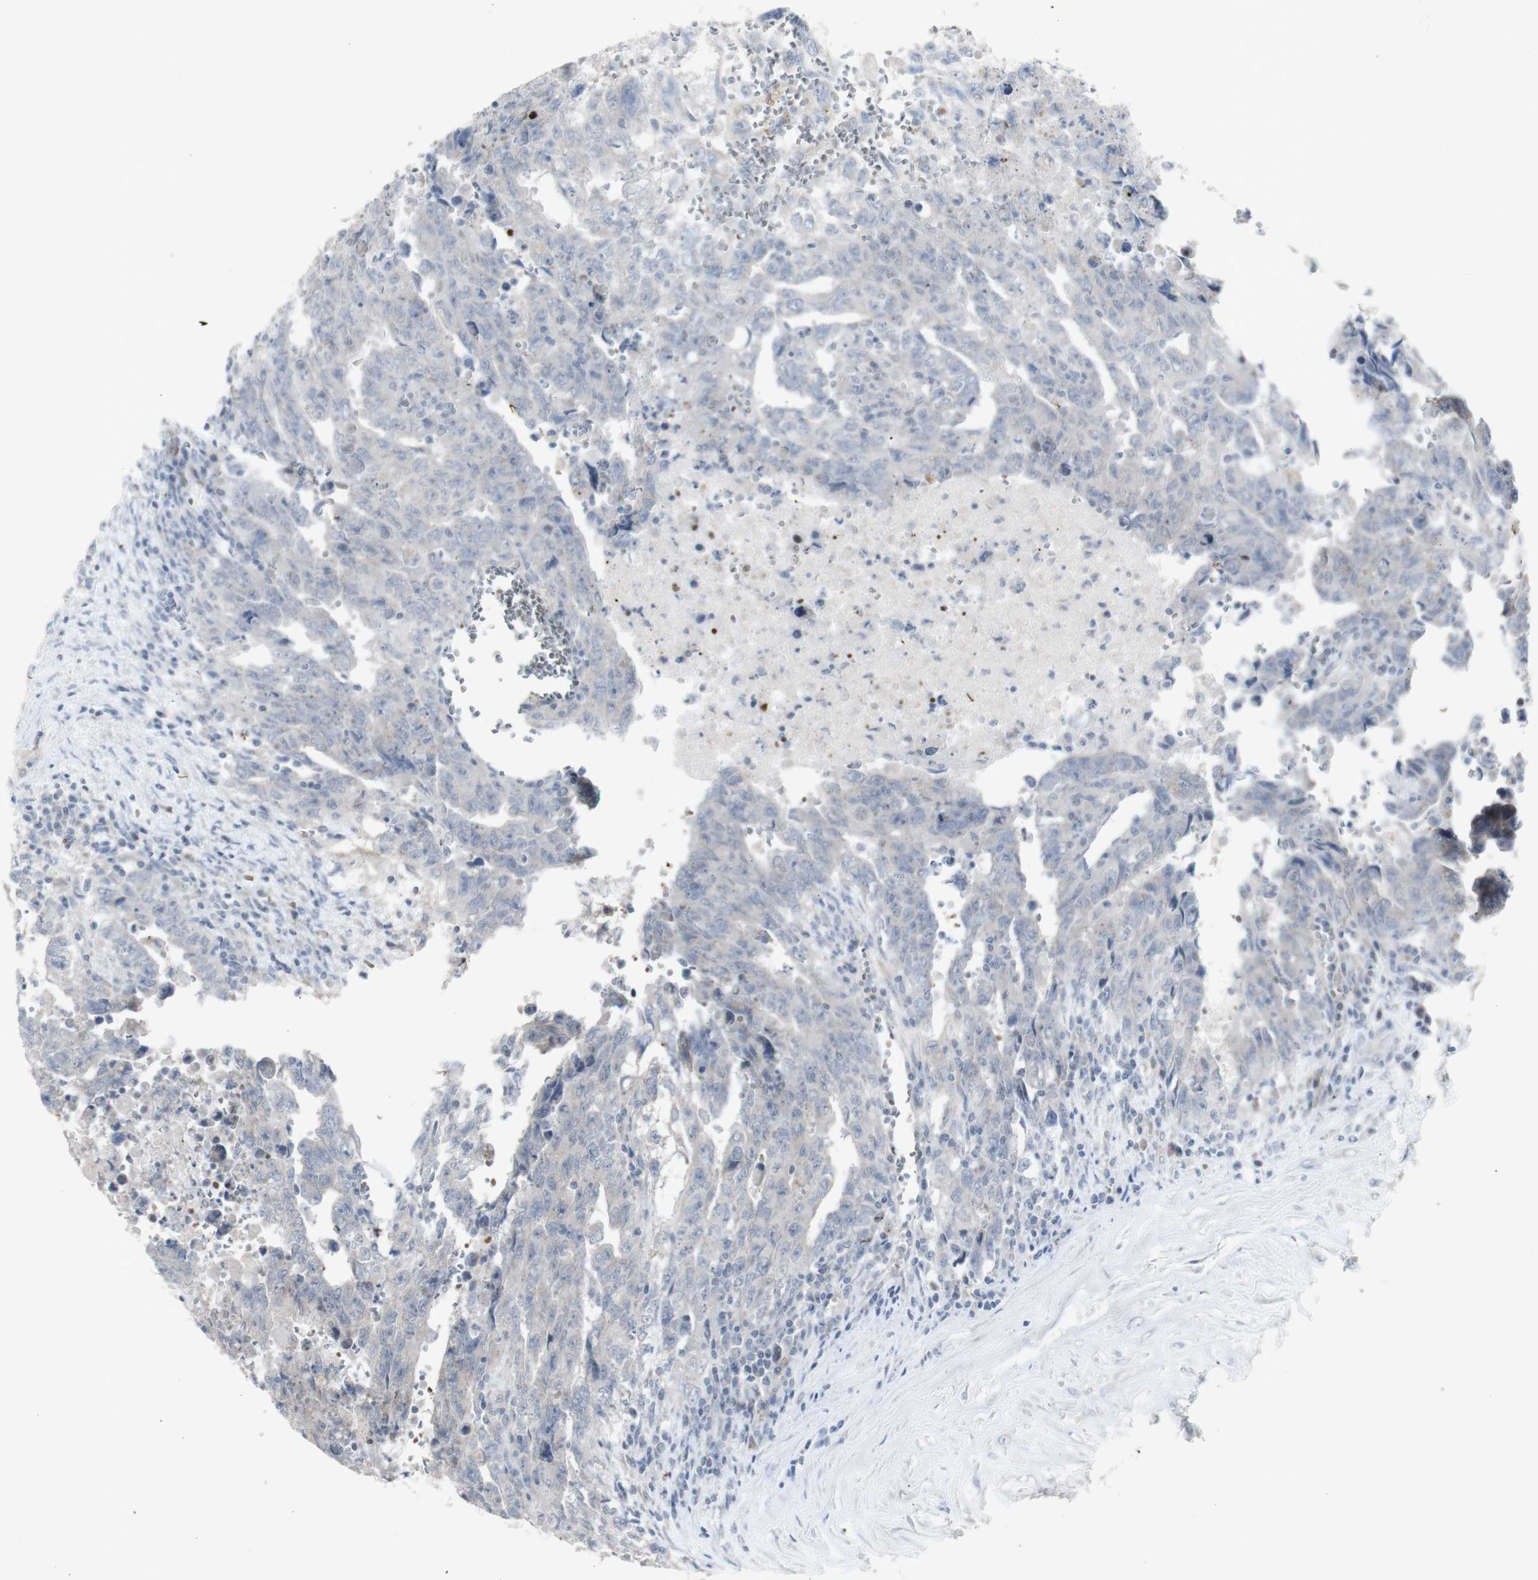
{"staining": {"intensity": "negative", "quantity": "none", "location": "none"}, "tissue": "testis cancer", "cell_type": "Tumor cells", "image_type": "cancer", "snomed": [{"axis": "morphology", "description": "Carcinoma, Embryonal, NOS"}, {"axis": "topography", "description": "Testis"}], "caption": "High magnification brightfield microscopy of testis cancer (embryonal carcinoma) stained with DAB (brown) and counterstained with hematoxylin (blue): tumor cells show no significant staining.", "gene": "INS", "patient": {"sex": "male", "age": 28}}